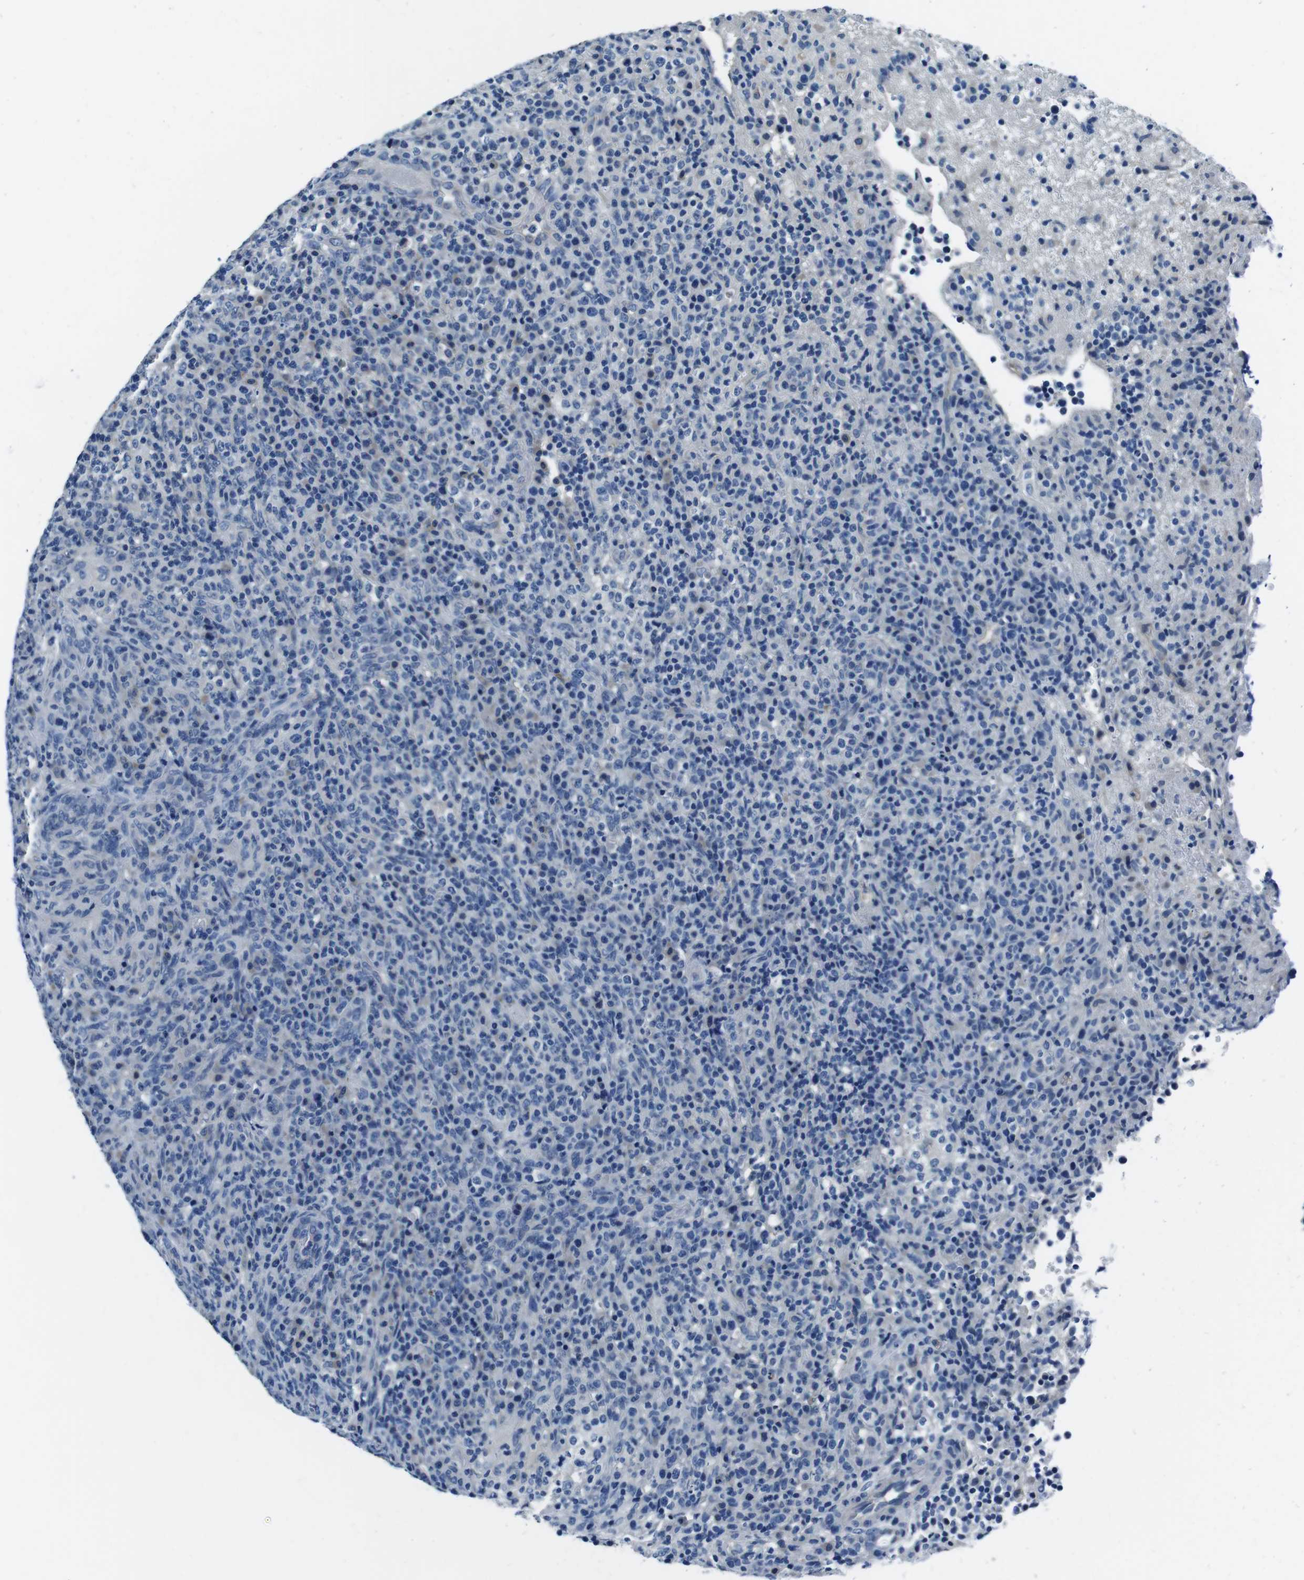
{"staining": {"intensity": "negative", "quantity": "none", "location": "none"}, "tissue": "lymphoma", "cell_type": "Tumor cells", "image_type": "cancer", "snomed": [{"axis": "morphology", "description": "Malignant lymphoma, non-Hodgkin's type, High grade"}, {"axis": "topography", "description": "Lymph node"}], "caption": "Immunohistochemical staining of lymphoma exhibits no significant expression in tumor cells. Brightfield microscopy of immunohistochemistry stained with DAB (3,3'-diaminobenzidine) (brown) and hematoxylin (blue), captured at high magnification.", "gene": "CASQ1", "patient": {"sex": "female", "age": 76}}